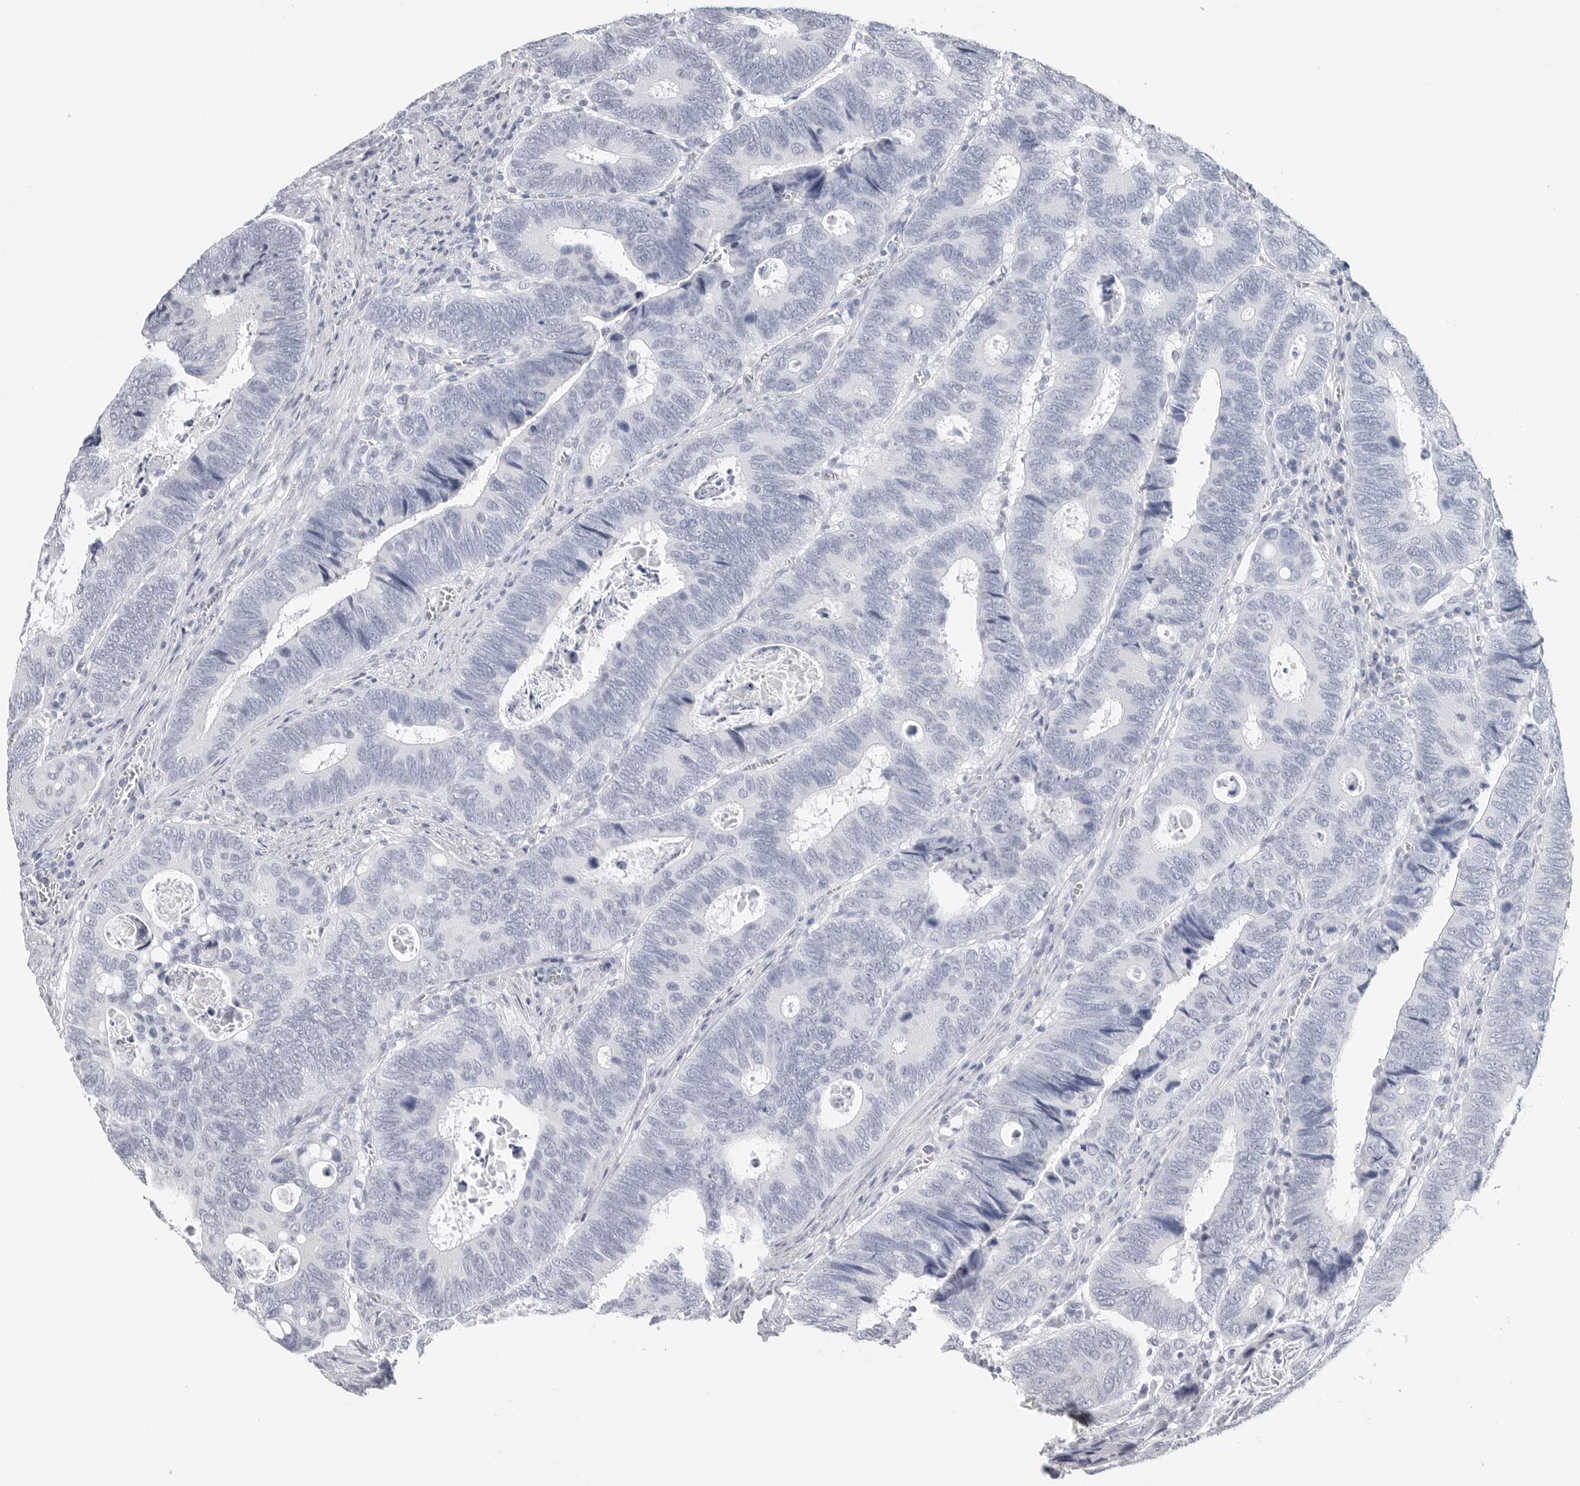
{"staining": {"intensity": "negative", "quantity": "none", "location": "none"}, "tissue": "colorectal cancer", "cell_type": "Tumor cells", "image_type": "cancer", "snomed": [{"axis": "morphology", "description": "Adenocarcinoma, NOS"}, {"axis": "topography", "description": "Colon"}], "caption": "The immunohistochemistry (IHC) image has no significant expression in tumor cells of colorectal cancer tissue.", "gene": "CSH1", "patient": {"sex": "male", "age": 72}}